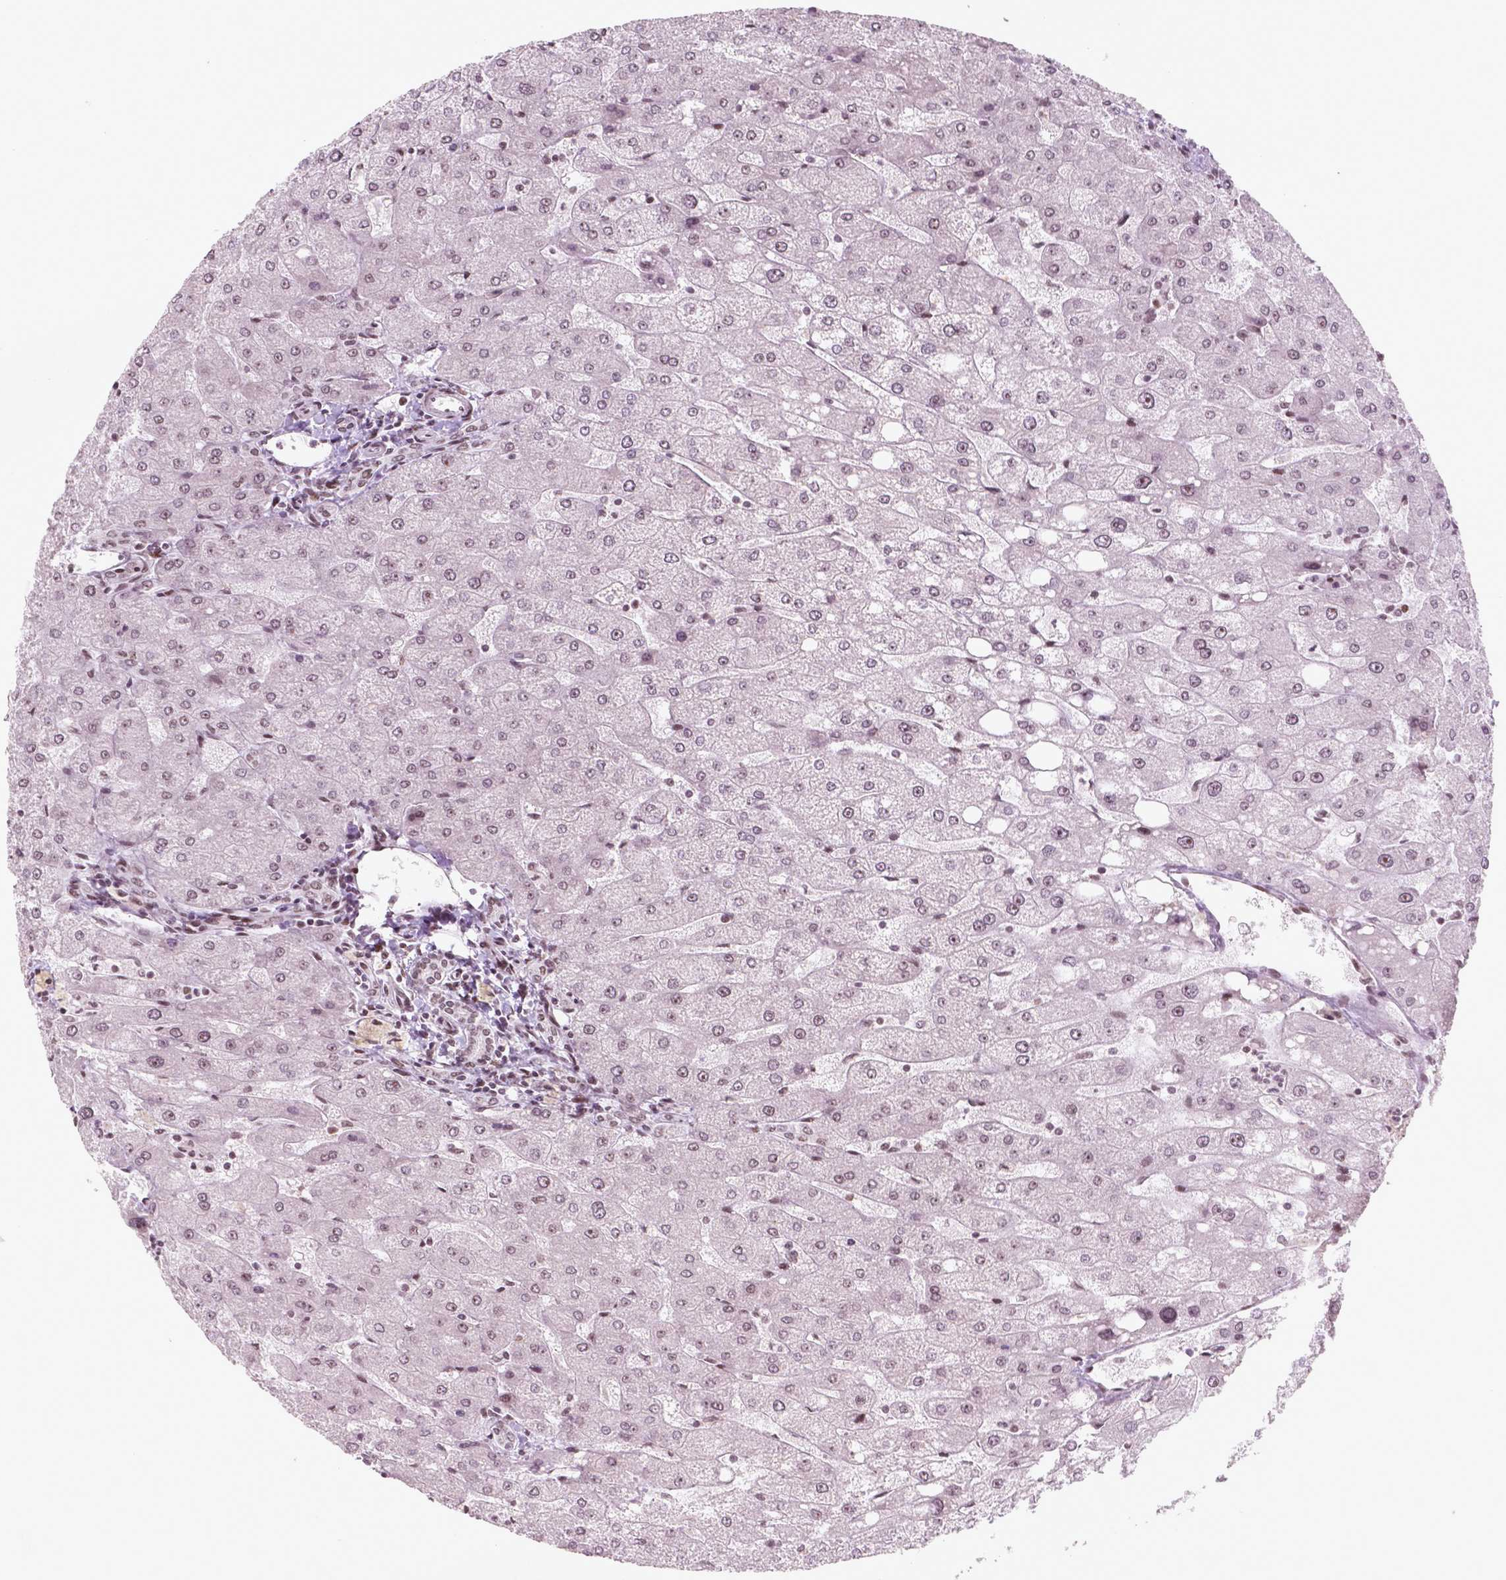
{"staining": {"intensity": "moderate", "quantity": ">75%", "location": "nuclear"}, "tissue": "liver", "cell_type": "Cholangiocytes", "image_type": "normal", "snomed": [{"axis": "morphology", "description": "Normal tissue, NOS"}, {"axis": "topography", "description": "Liver"}], "caption": "The immunohistochemical stain labels moderate nuclear positivity in cholangiocytes of unremarkable liver. (brown staining indicates protein expression, while blue staining denotes nuclei).", "gene": "HMG20B", "patient": {"sex": "male", "age": 67}}